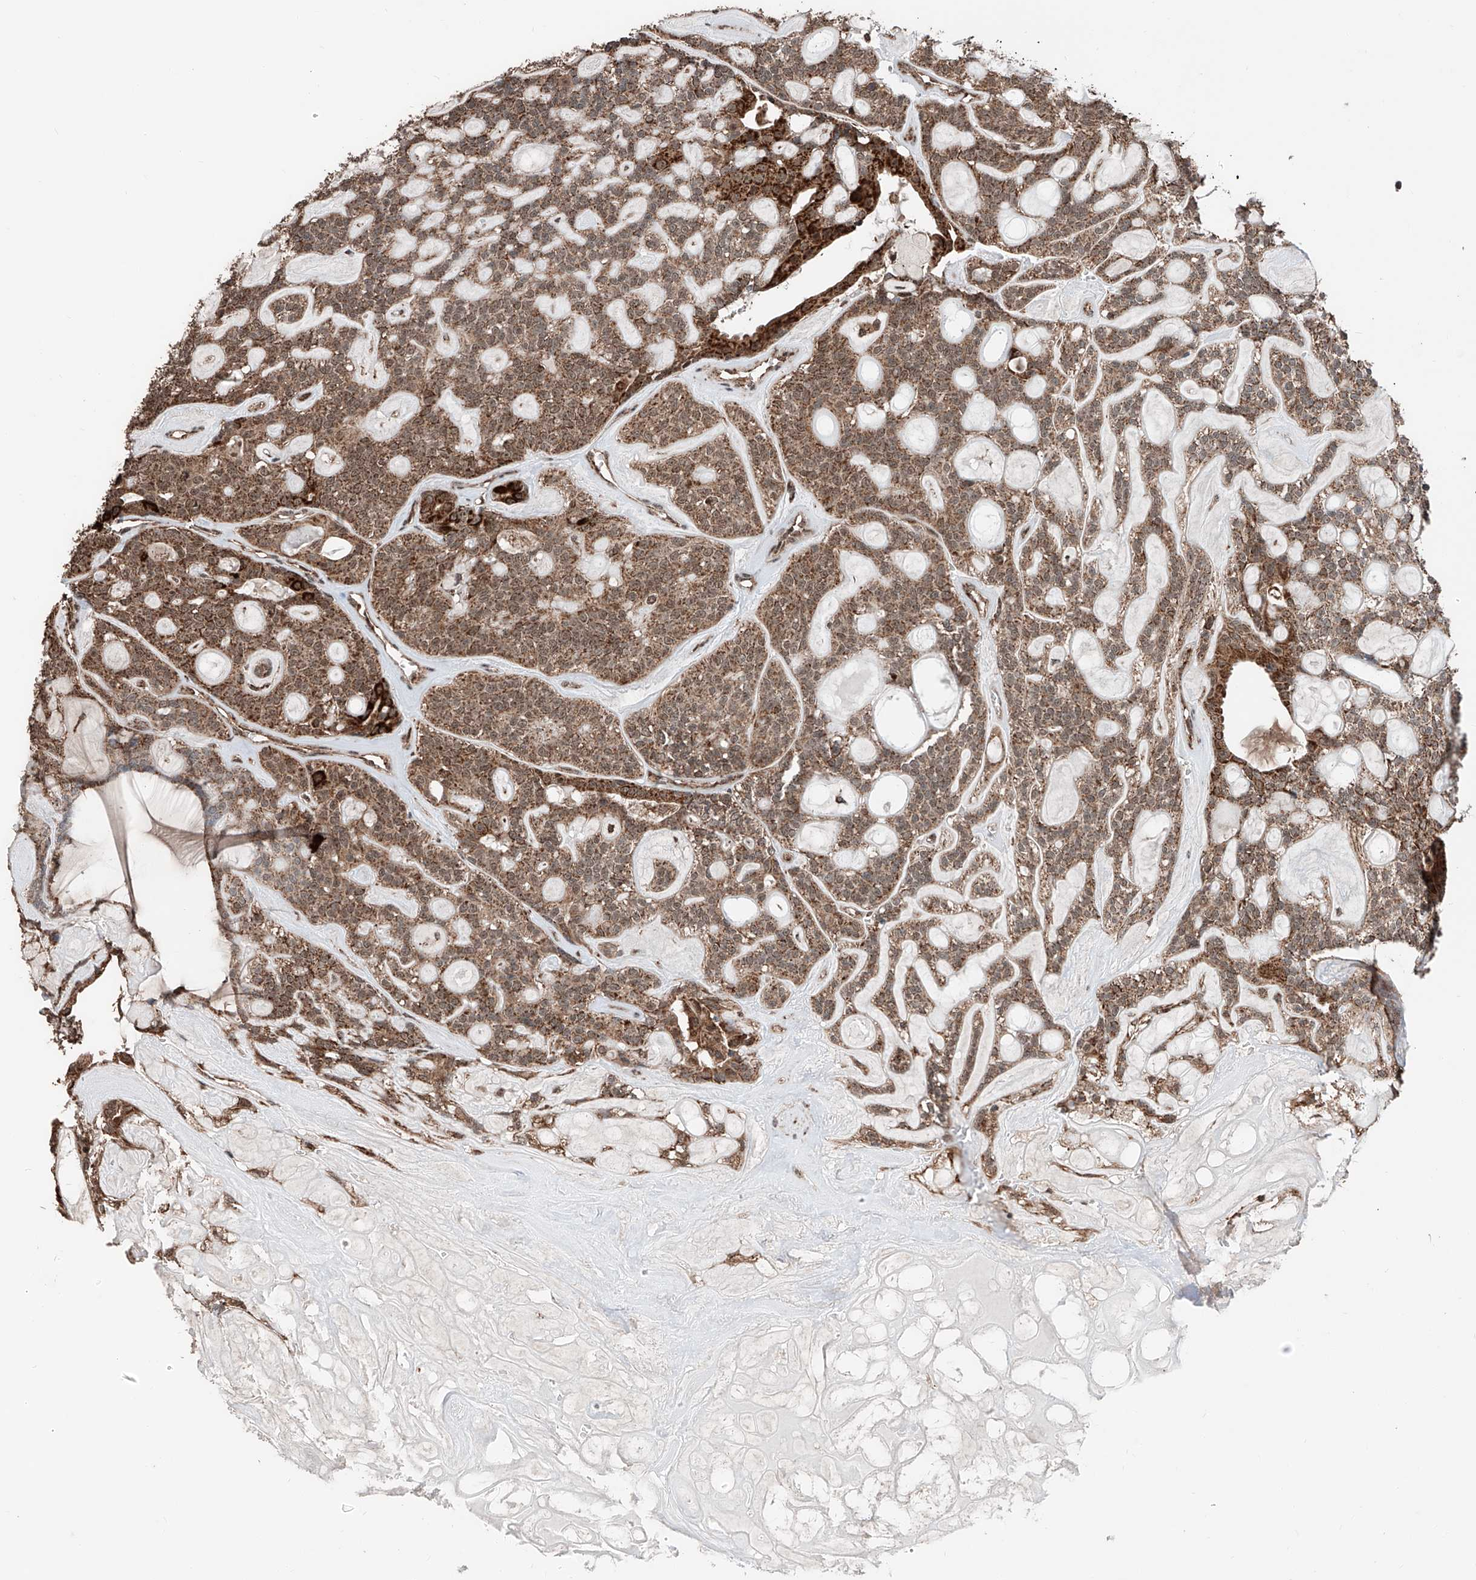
{"staining": {"intensity": "moderate", "quantity": ">75%", "location": "cytoplasmic/membranous"}, "tissue": "head and neck cancer", "cell_type": "Tumor cells", "image_type": "cancer", "snomed": [{"axis": "morphology", "description": "Adenocarcinoma, NOS"}, {"axis": "topography", "description": "Head-Neck"}], "caption": "Human head and neck cancer stained with a brown dye shows moderate cytoplasmic/membranous positive positivity in approximately >75% of tumor cells.", "gene": "ZNF445", "patient": {"sex": "male", "age": 66}}